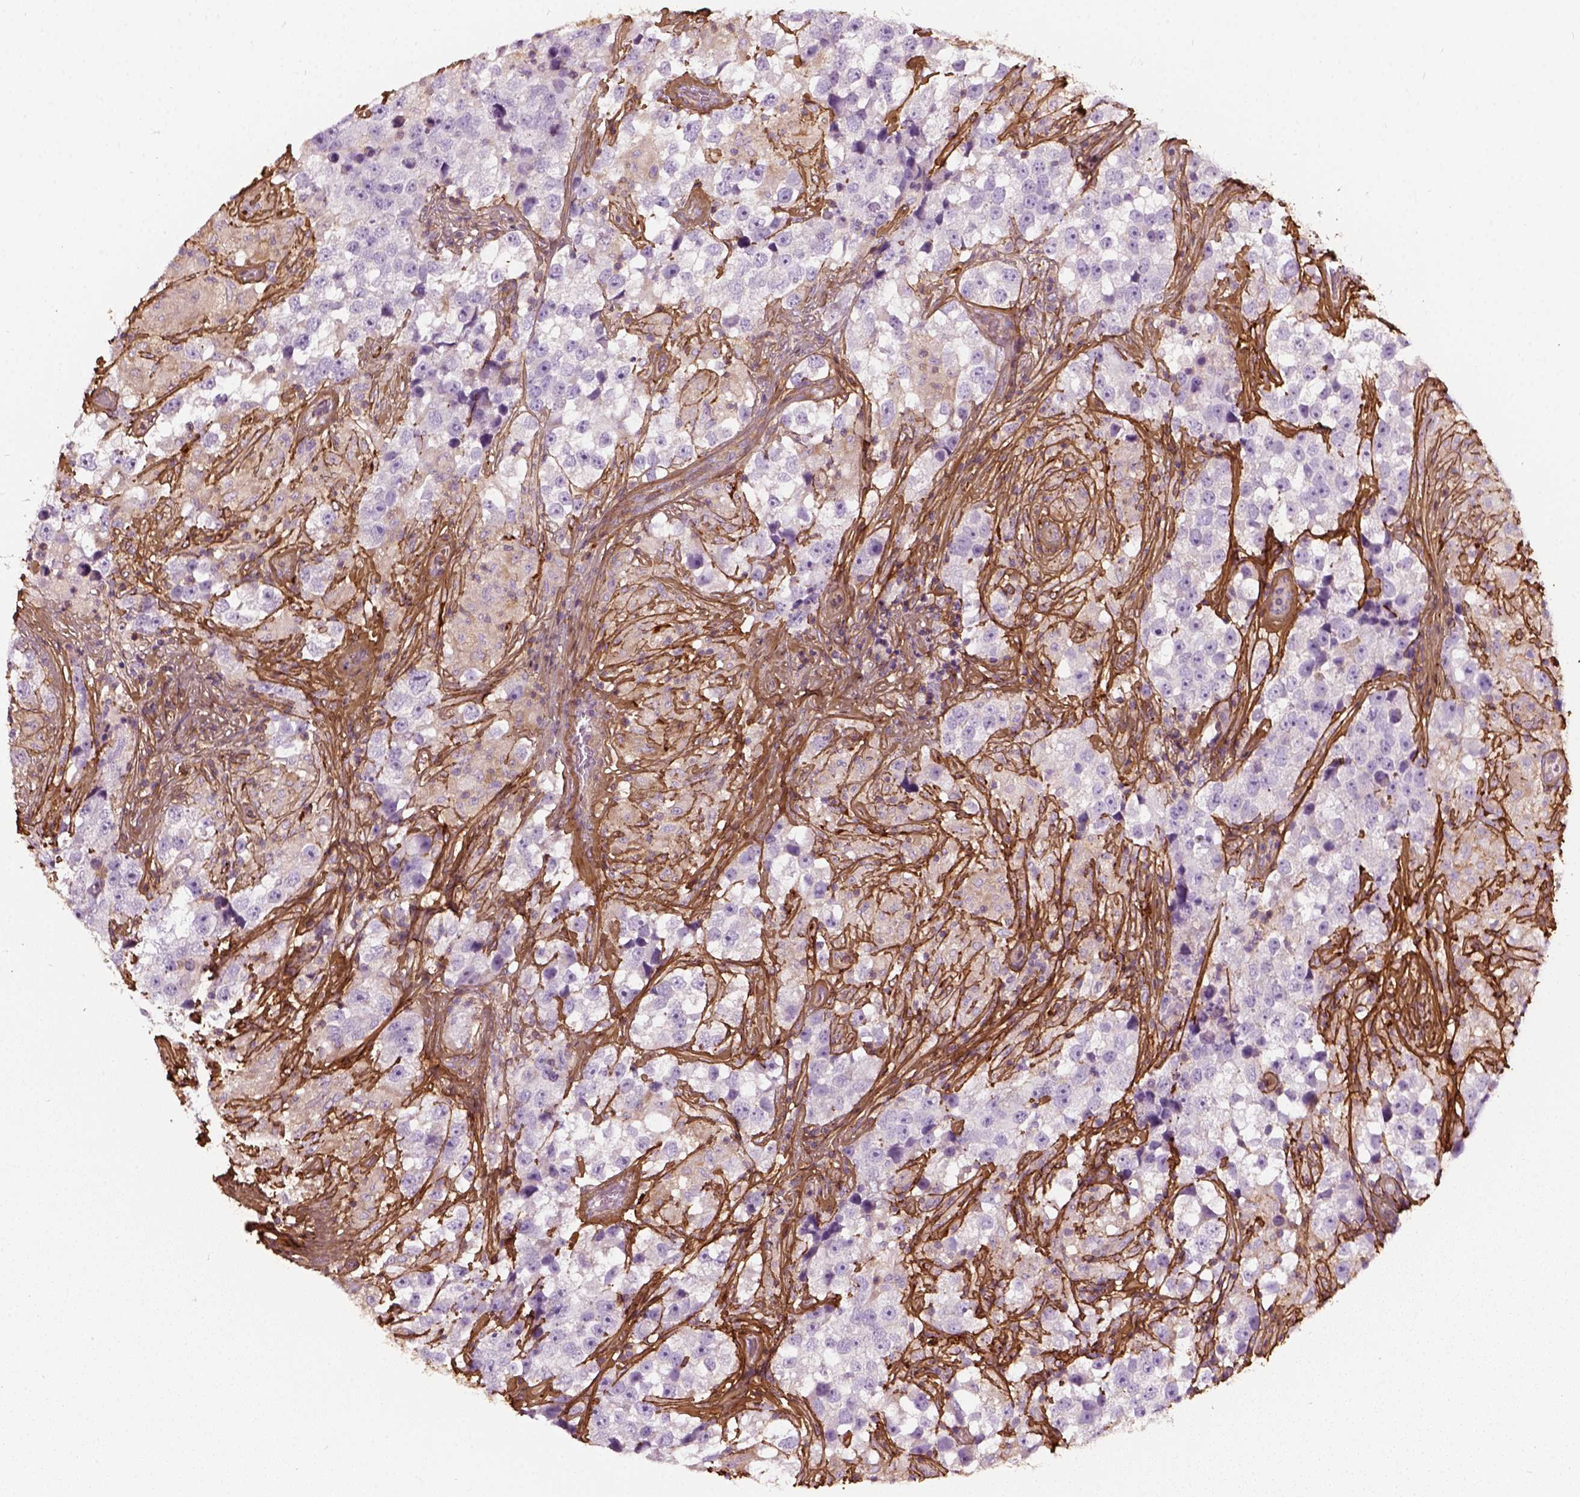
{"staining": {"intensity": "negative", "quantity": "none", "location": "none"}, "tissue": "testis cancer", "cell_type": "Tumor cells", "image_type": "cancer", "snomed": [{"axis": "morphology", "description": "Seminoma, NOS"}, {"axis": "topography", "description": "Testis"}], "caption": "IHC histopathology image of human testis cancer stained for a protein (brown), which demonstrates no expression in tumor cells.", "gene": "COL6A2", "patient": {"sex": "male", "age": 46}}